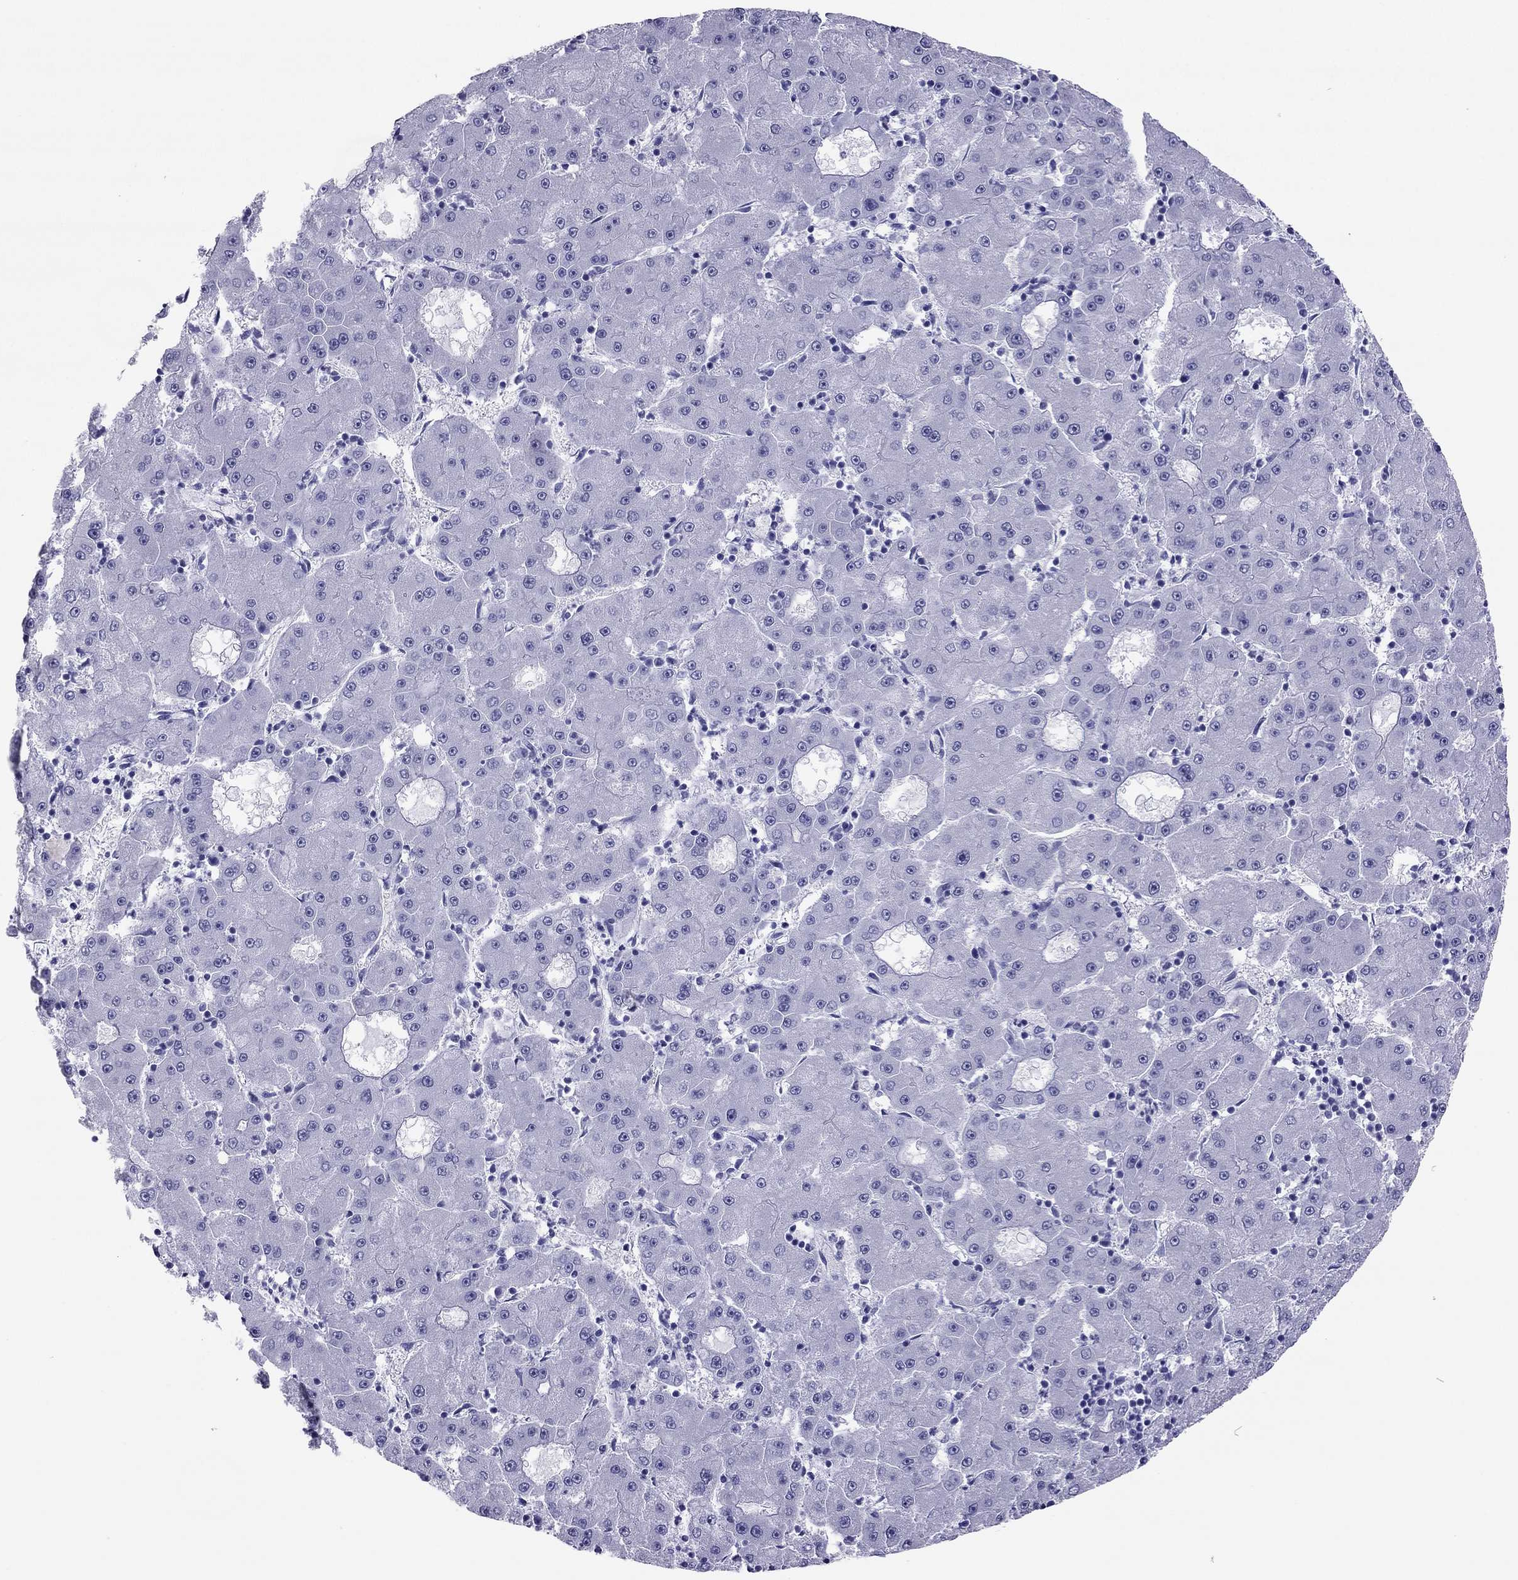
{"staining": {"intensity": "negative", "quantity": "none", "location": "none"}, "tissue": "liver cancer", "cell_type": "Tumor cells", "image_type": "cancer", "snomed": [{"axis": "morphology", "description": "Carcinoma, Hepatocellular, NOS"}, {"axis": "topography", "description": "Liver"}], "caption": "There is no significant positivity in tumor cells of liver cancer (hepatocellular carcinoma).", "gene": "PDE6A", "patient": {"sex": "male", "age": 73}}